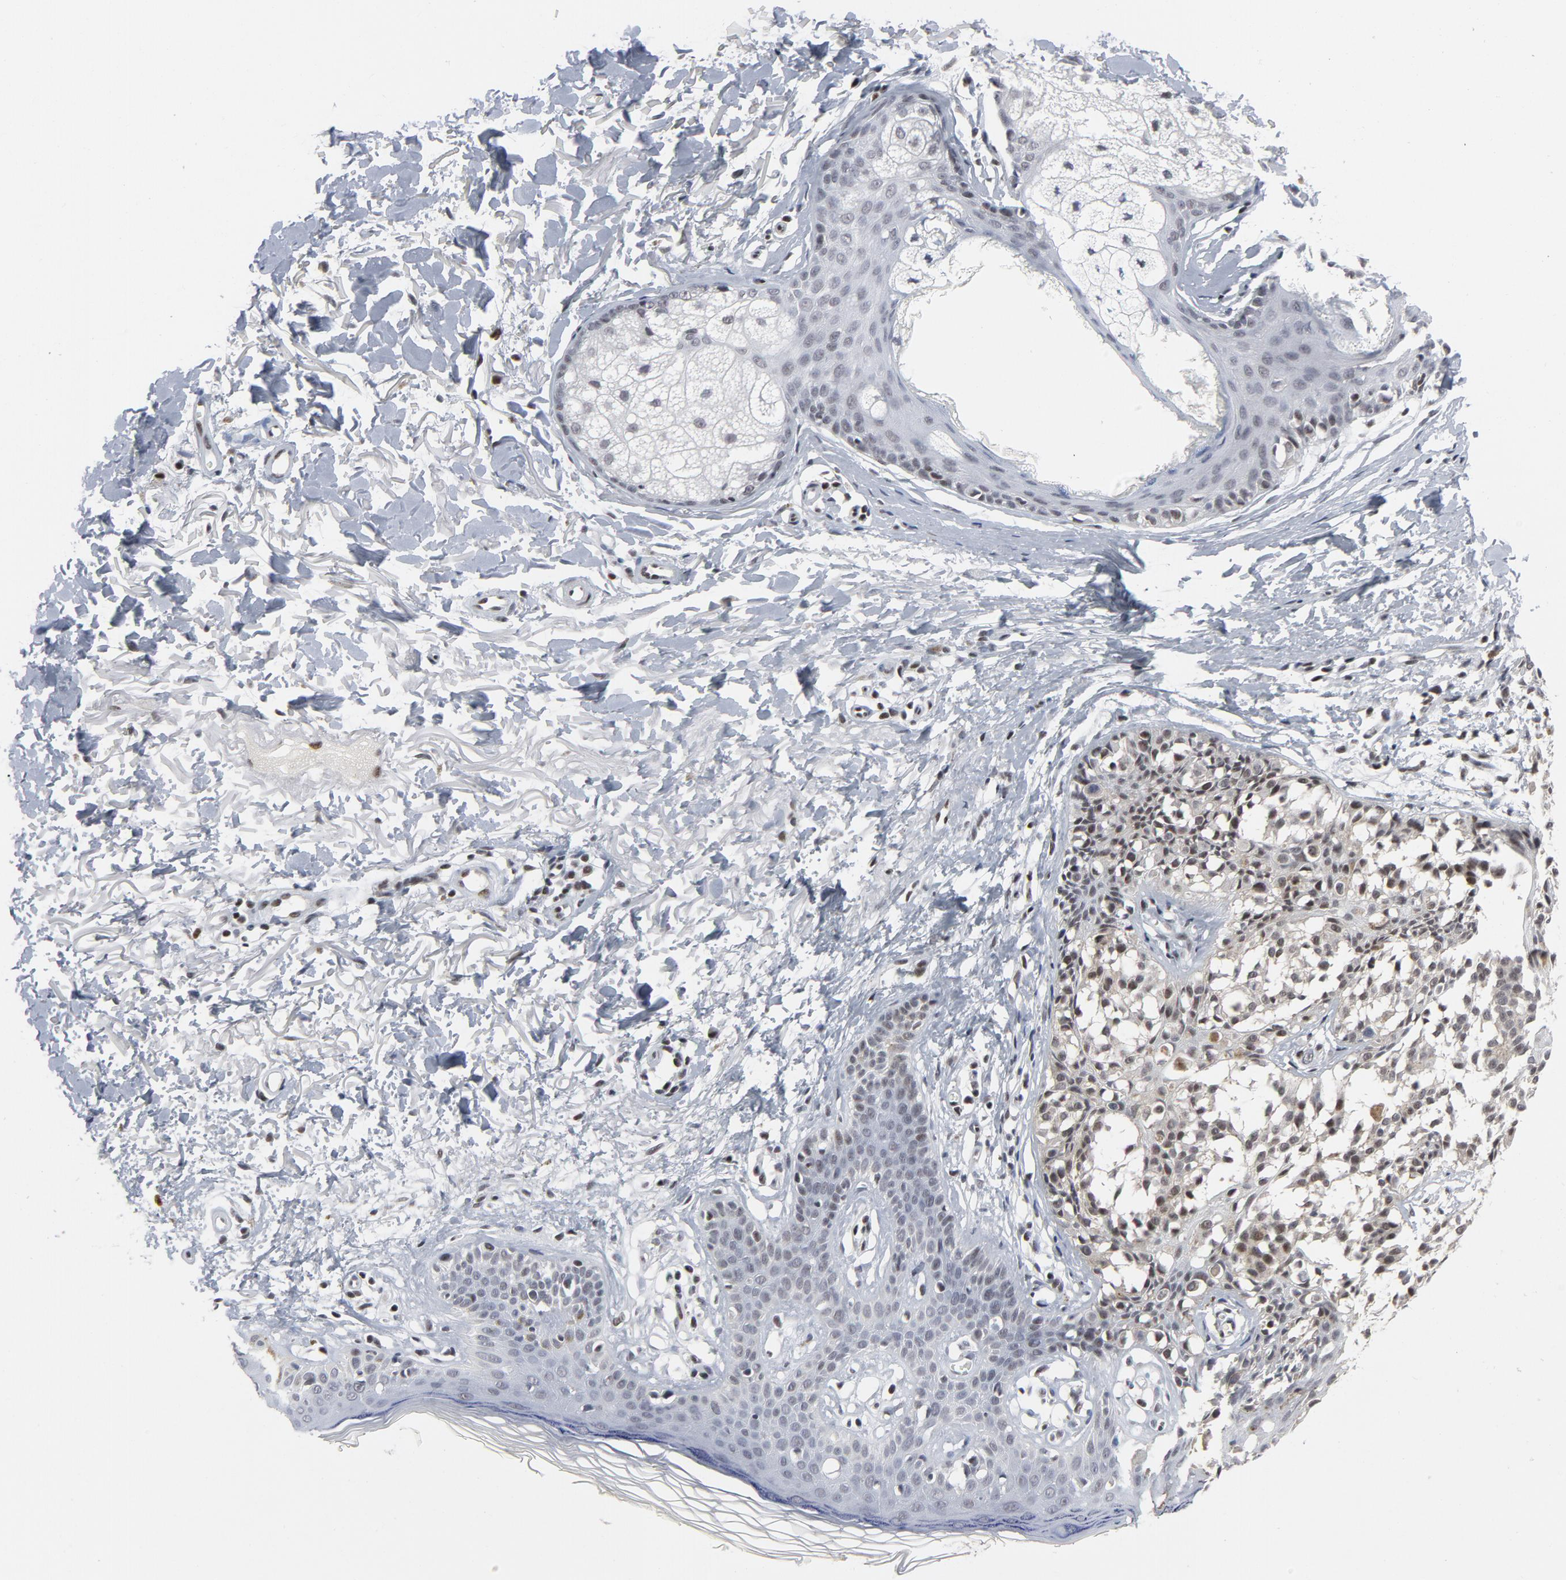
{"staining": {"intensity": "weak", "quantity": ">75%", "location": "nuclear"}, "tissue": "melanoma", "cell_type": "Tumor cells", "image_type": "cancer", "snomed": [{"axis": "morphology", "description": "Malignant melanoma, NOS"}, {"axis": "topography", "description": "Skin"}], "caption": "Human melanoma stained with a brown dye shows weak nuclear positive expression in approximately >75% of tumor cells.", "gene": "GABPA", "patient": {"sex": "male", "age": 76}}